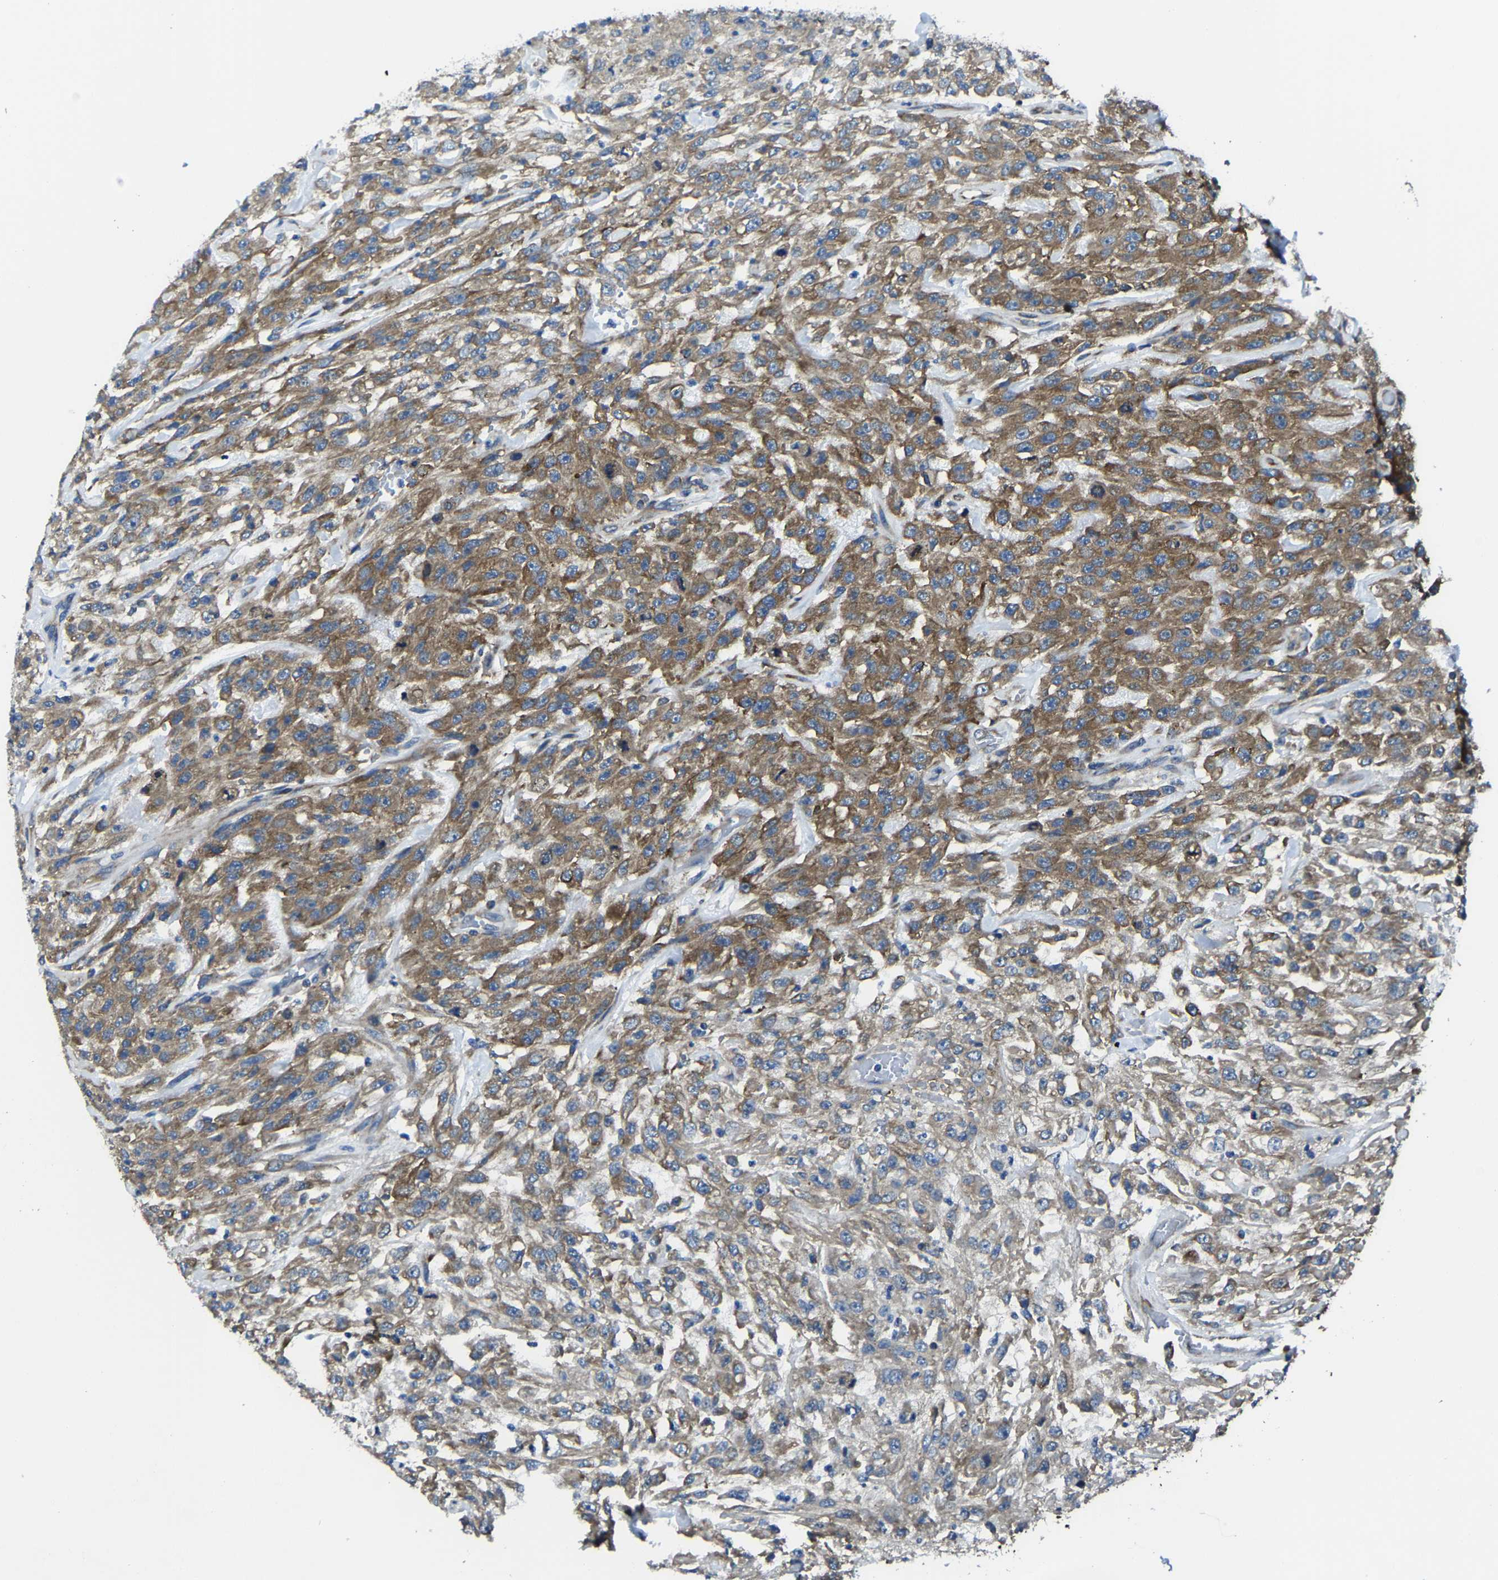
{"staining": {"intensity": "moderate", "quantity": ">75%", "location": "cytoplasmic/membranous"}, "tissue": "urothelial cancer", "cell_type": "Tumor cells", "image_type": "cancer", "snomed": [{"axis": "morphology", "description": "Urothelial carcinoma, High grade"}, {"axis": "topography", "description": "Urinary bladder"}], "caption": "Immunohistochemistry (IHC) of human urothelial cancer demonstrates medium levels of moderate cytoplasmic/membranous staining in about >75% of tumor cells.", "gene": "G3BP2", "patient": {"sex": "male", "age": 46}}